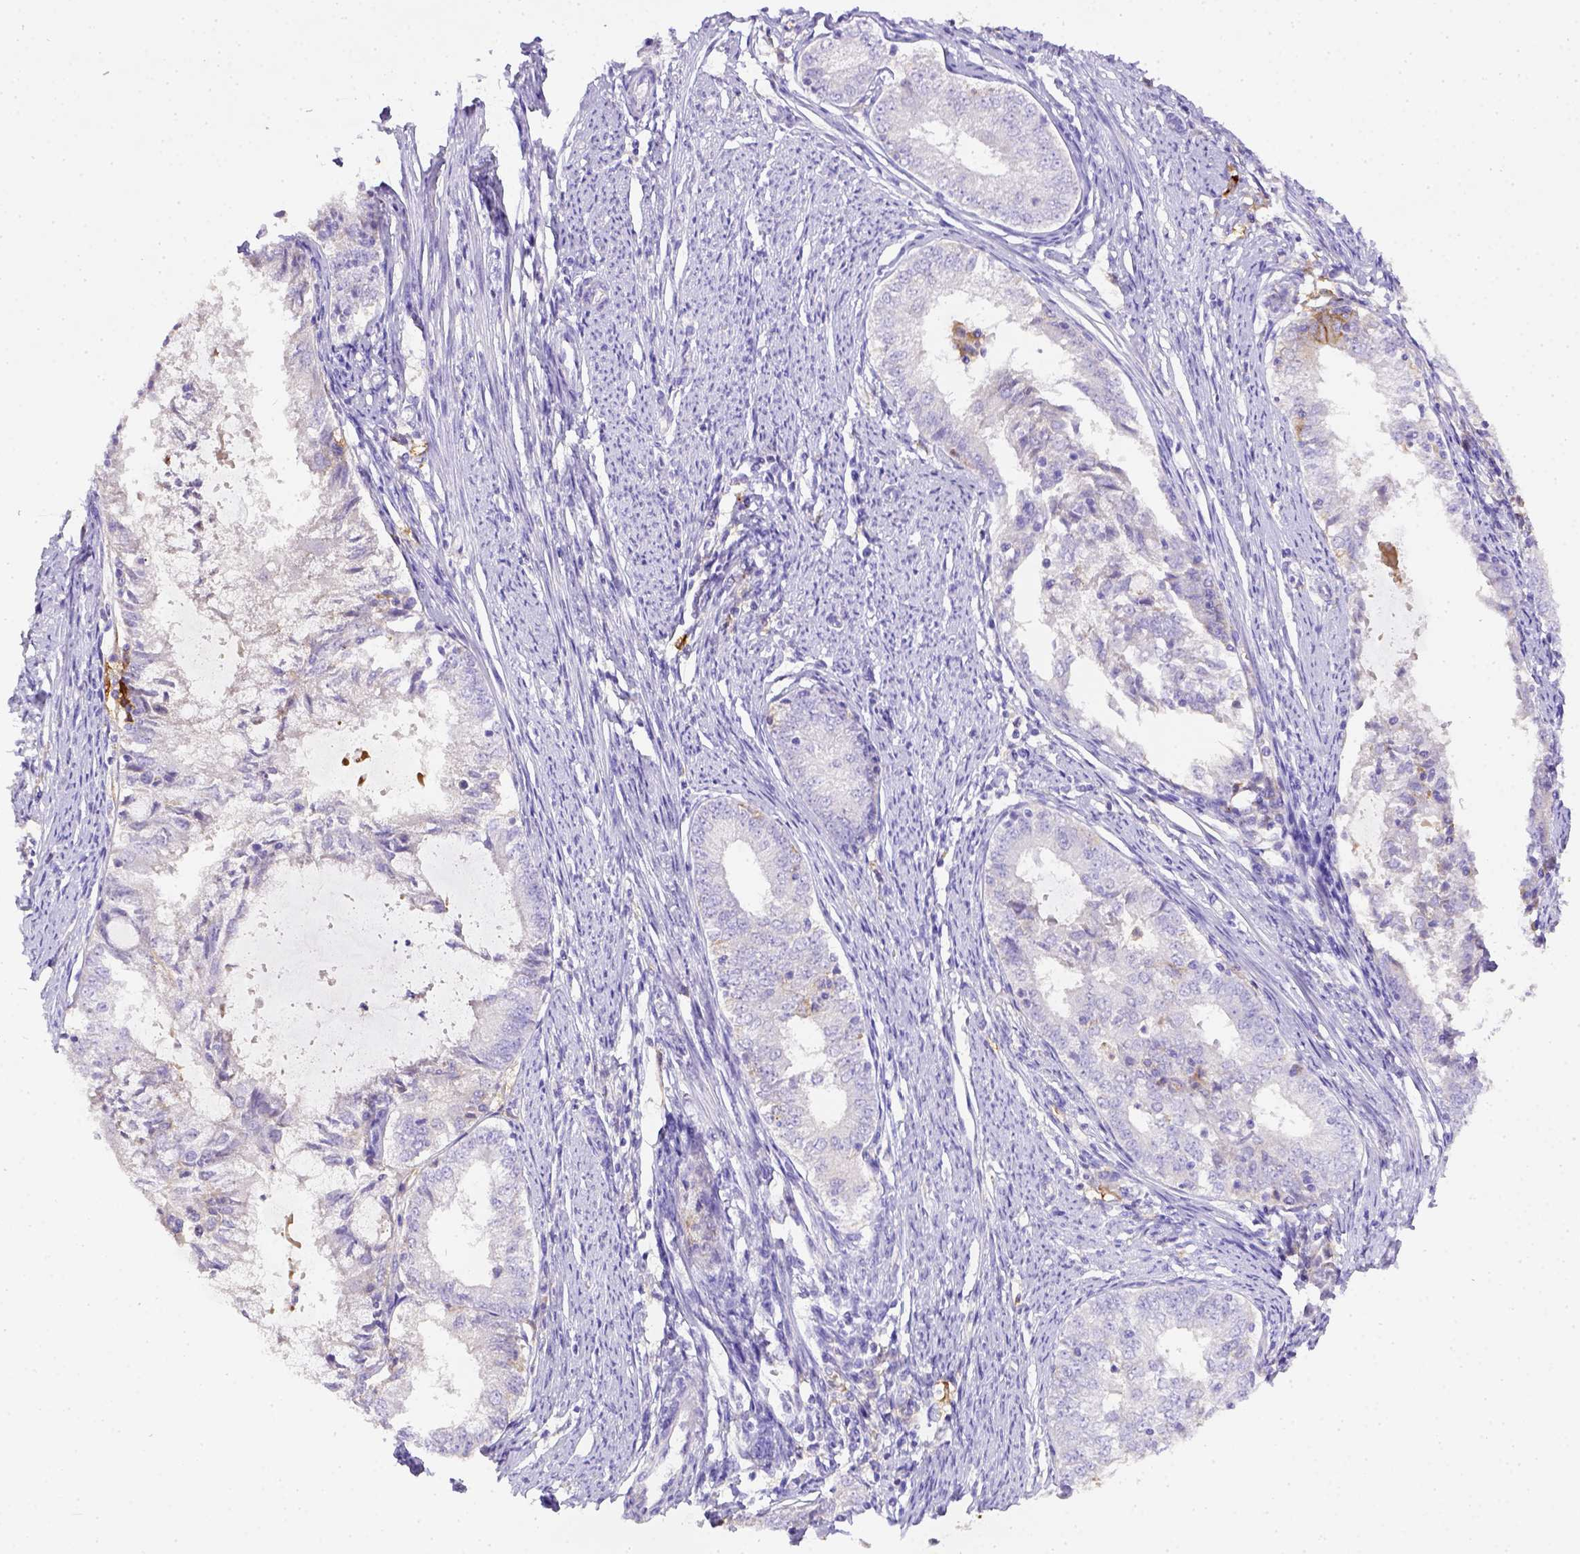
{"staining": {"intensity": "negative", "quantity": "none", "location": "none"}, "tissue": "endometrial cancer", "cell_type": "Tumor cells", "image_type": "cancer", "snomed": [{"axis": "morphology", "description": "Adenocarcinoma, NOS"}, {"axis": "topography", "description": "Endometrium"}], "caption": "Immunohistochemical staining of human endometrial cancer (adenocarcinoma) displays no significant positivity in tumor cells.", "gene": "CD40", "patient": {"sex": "female", "age": 57}}